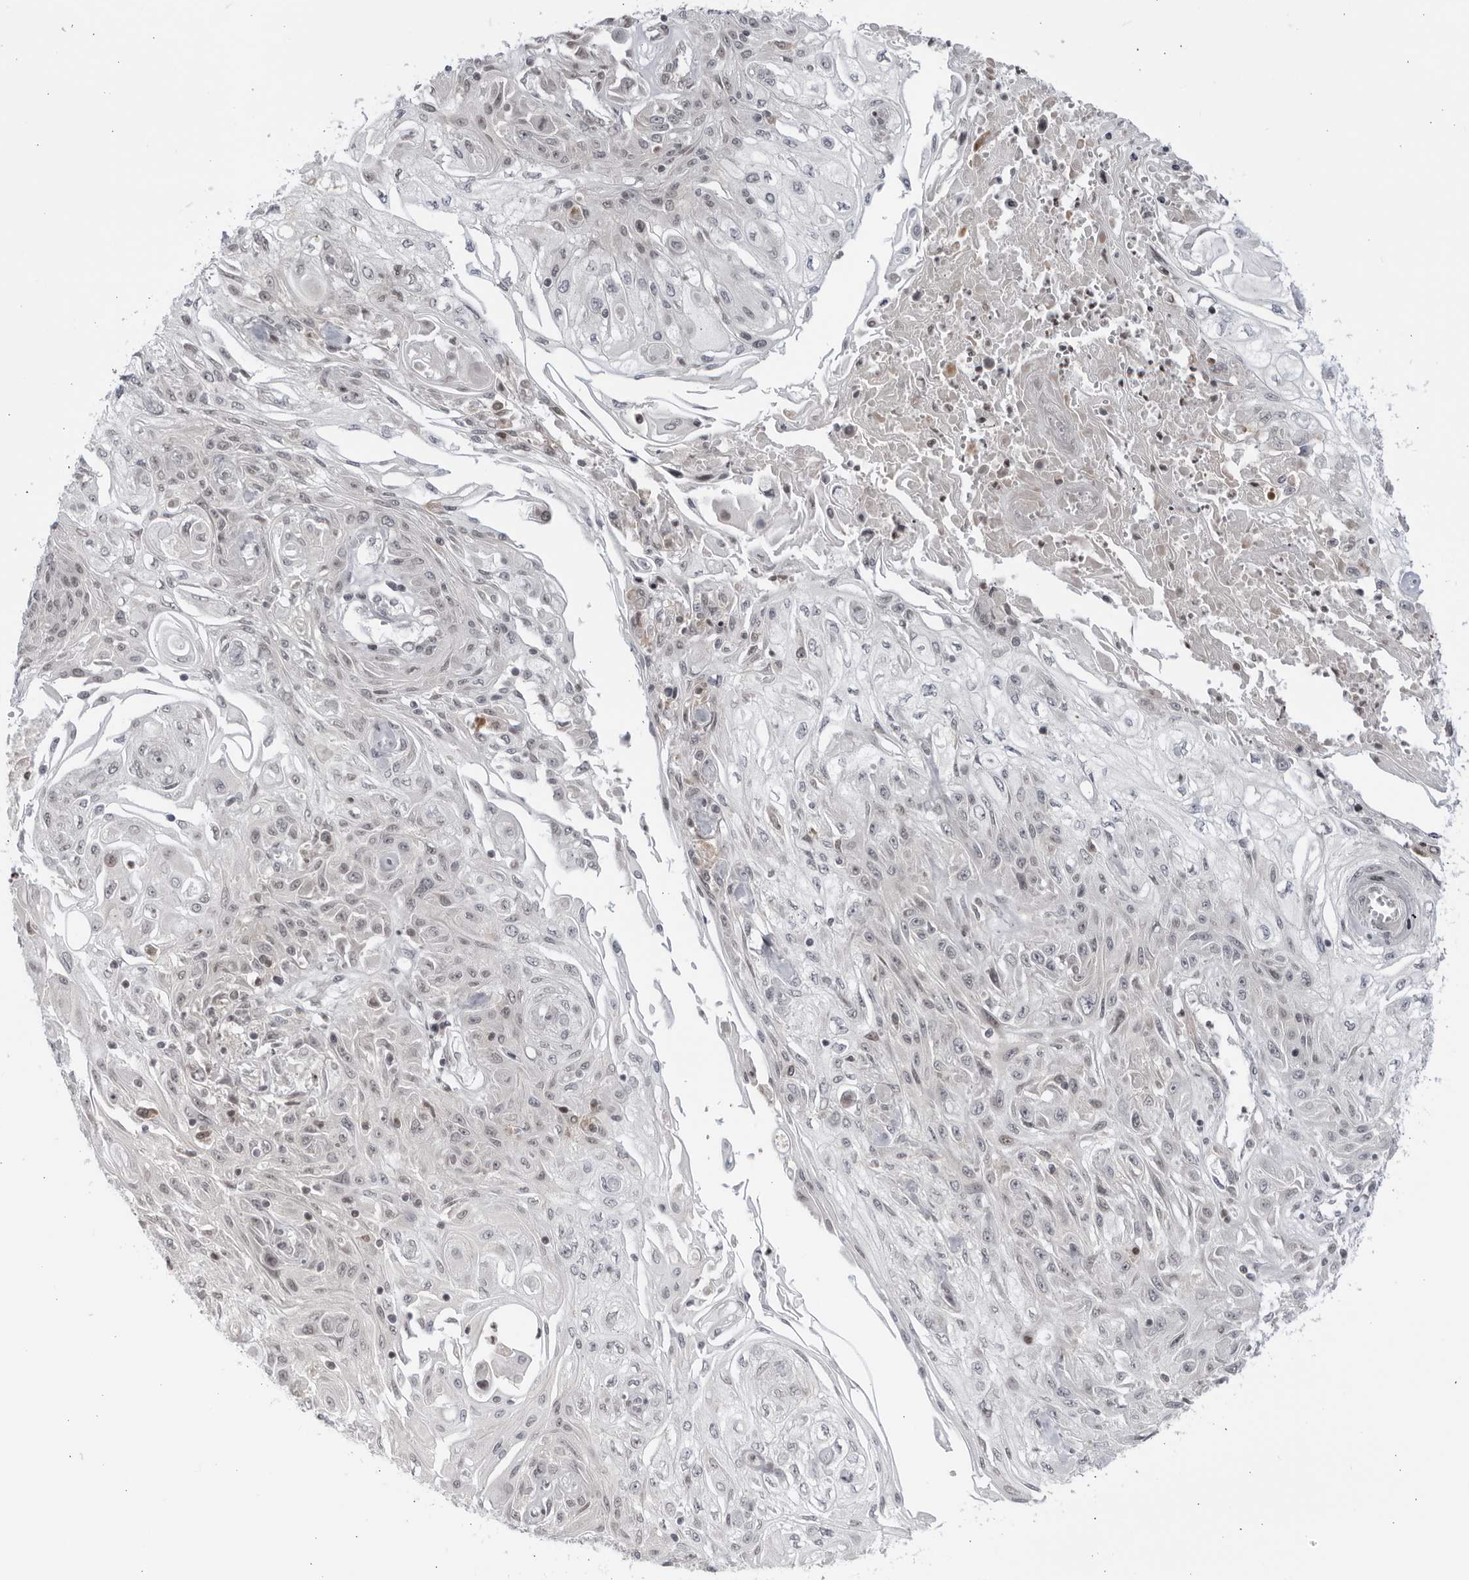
{"staining": {"intensity": "negative", "quantity": "none", "location": "none"}, "tissue": "skin cancer", "cell_type": "Tumor cells", "image_type": "cancer", "snomed": [{"axis": "morphology", "description": "Squamous cell carcinoma, NOS"}, {"axis": "morphology", "description": "Squamous cell carcinoma, metastatic, NOS"}, {"axis": "topography", "description": "Skin"}, {"axis": "topography", "description": "Lymph node"}], "caption": "Skin cancer (squamous cell carcinoma) was stained to show a protein in brown. There is no significant staining in tumor cells.", "gene": "DTL", "patient": {"sex": "male", "age": 75}}